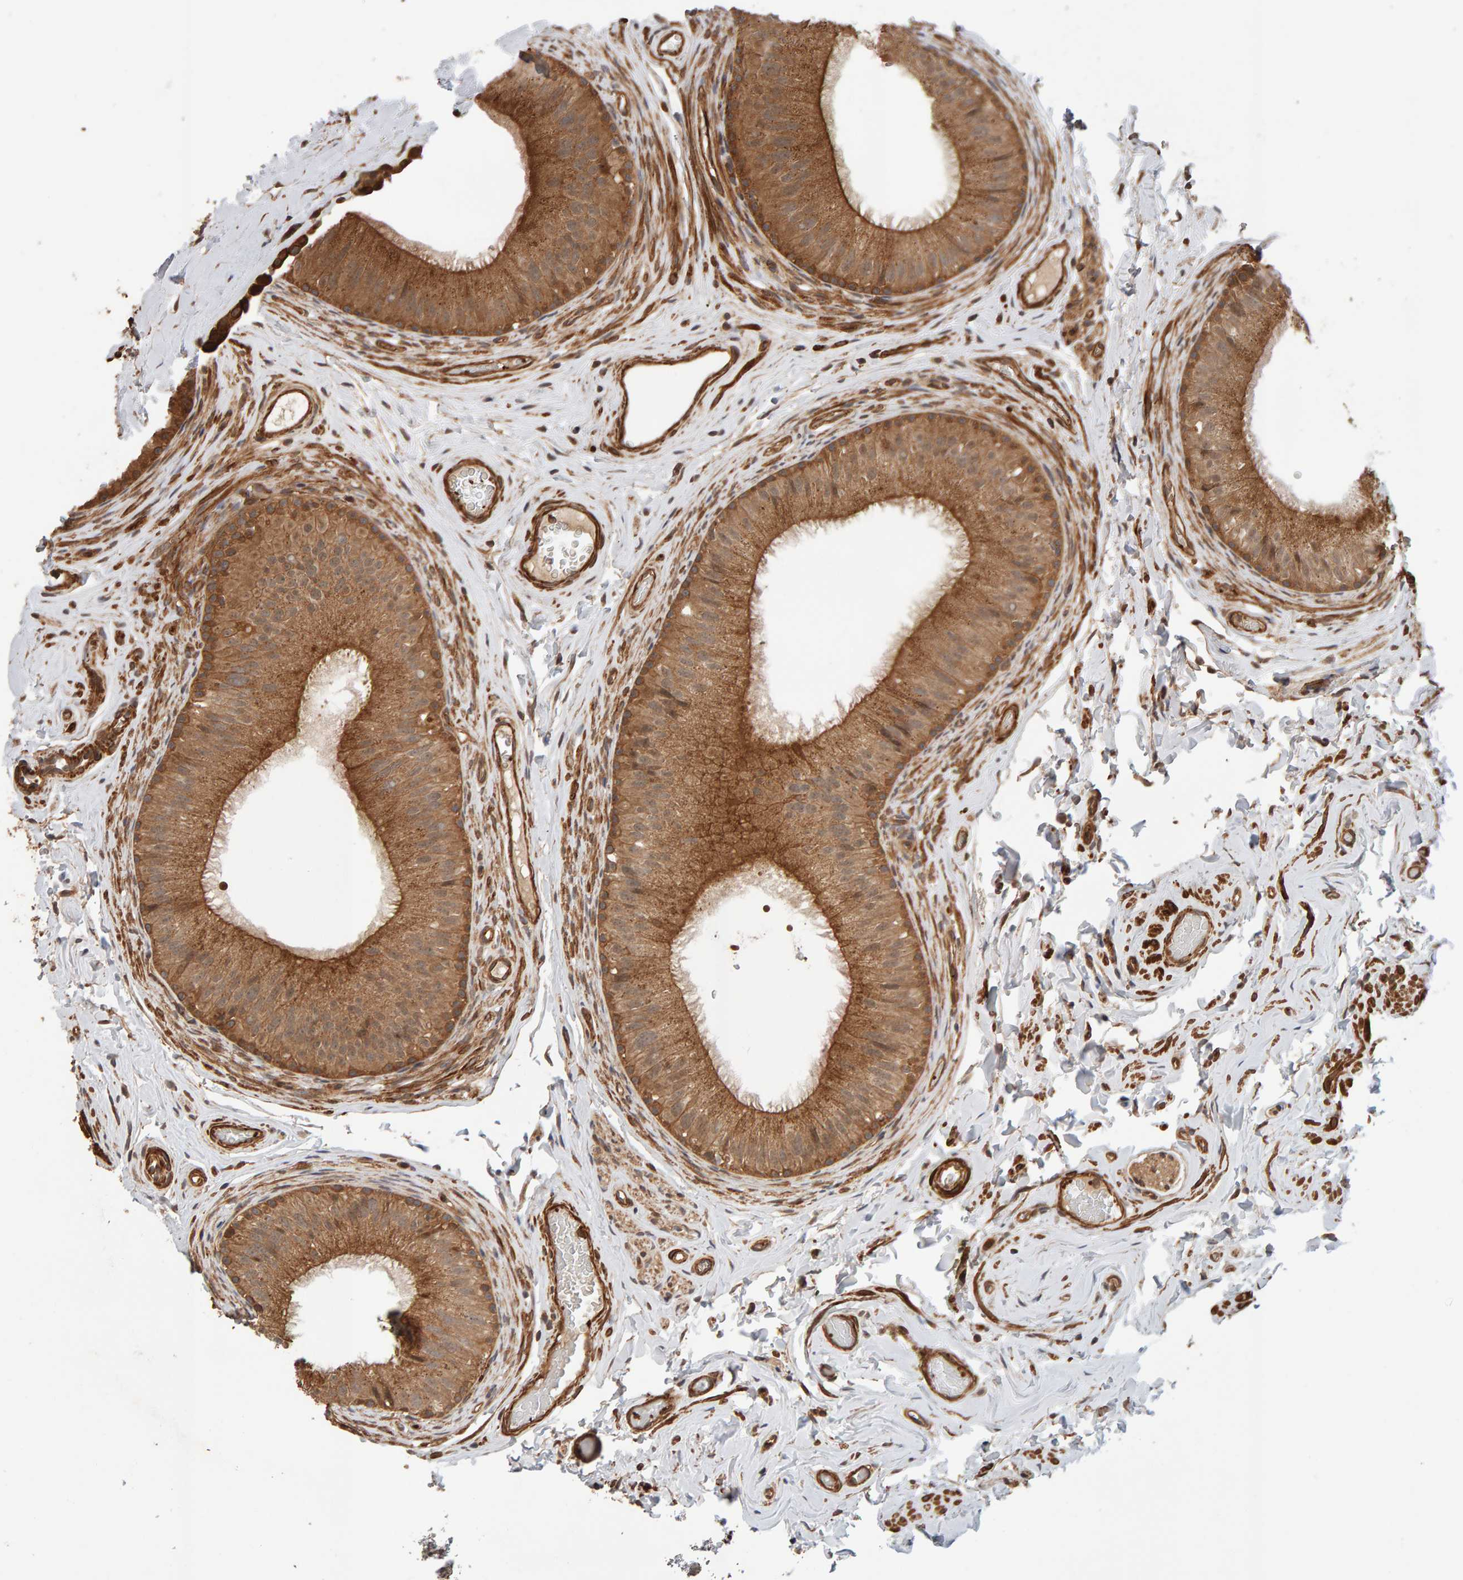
{"staining": {"intensity": "moderate", "quantity": ">75%", "location": "cytoplasmic/membranous"}, "tissue": "epididymis", "cell_type": "Glandular cells", "image_type": "normal", "snomed": [{"axis": "morphology", "description": "Normal tissue, NOS"}, {"axis": "topography", "description": "Epididymis"}], "caption": "Moderate cytoplasmic/membranous protein positivity is identified in about >75% of glandular cells in epididymis. Immunohistochemistry stains the protein of interest in brown and the nuclei are stained blue.", "gene": "SYNRG", "patient": {"sex": "male", "age": 32}}